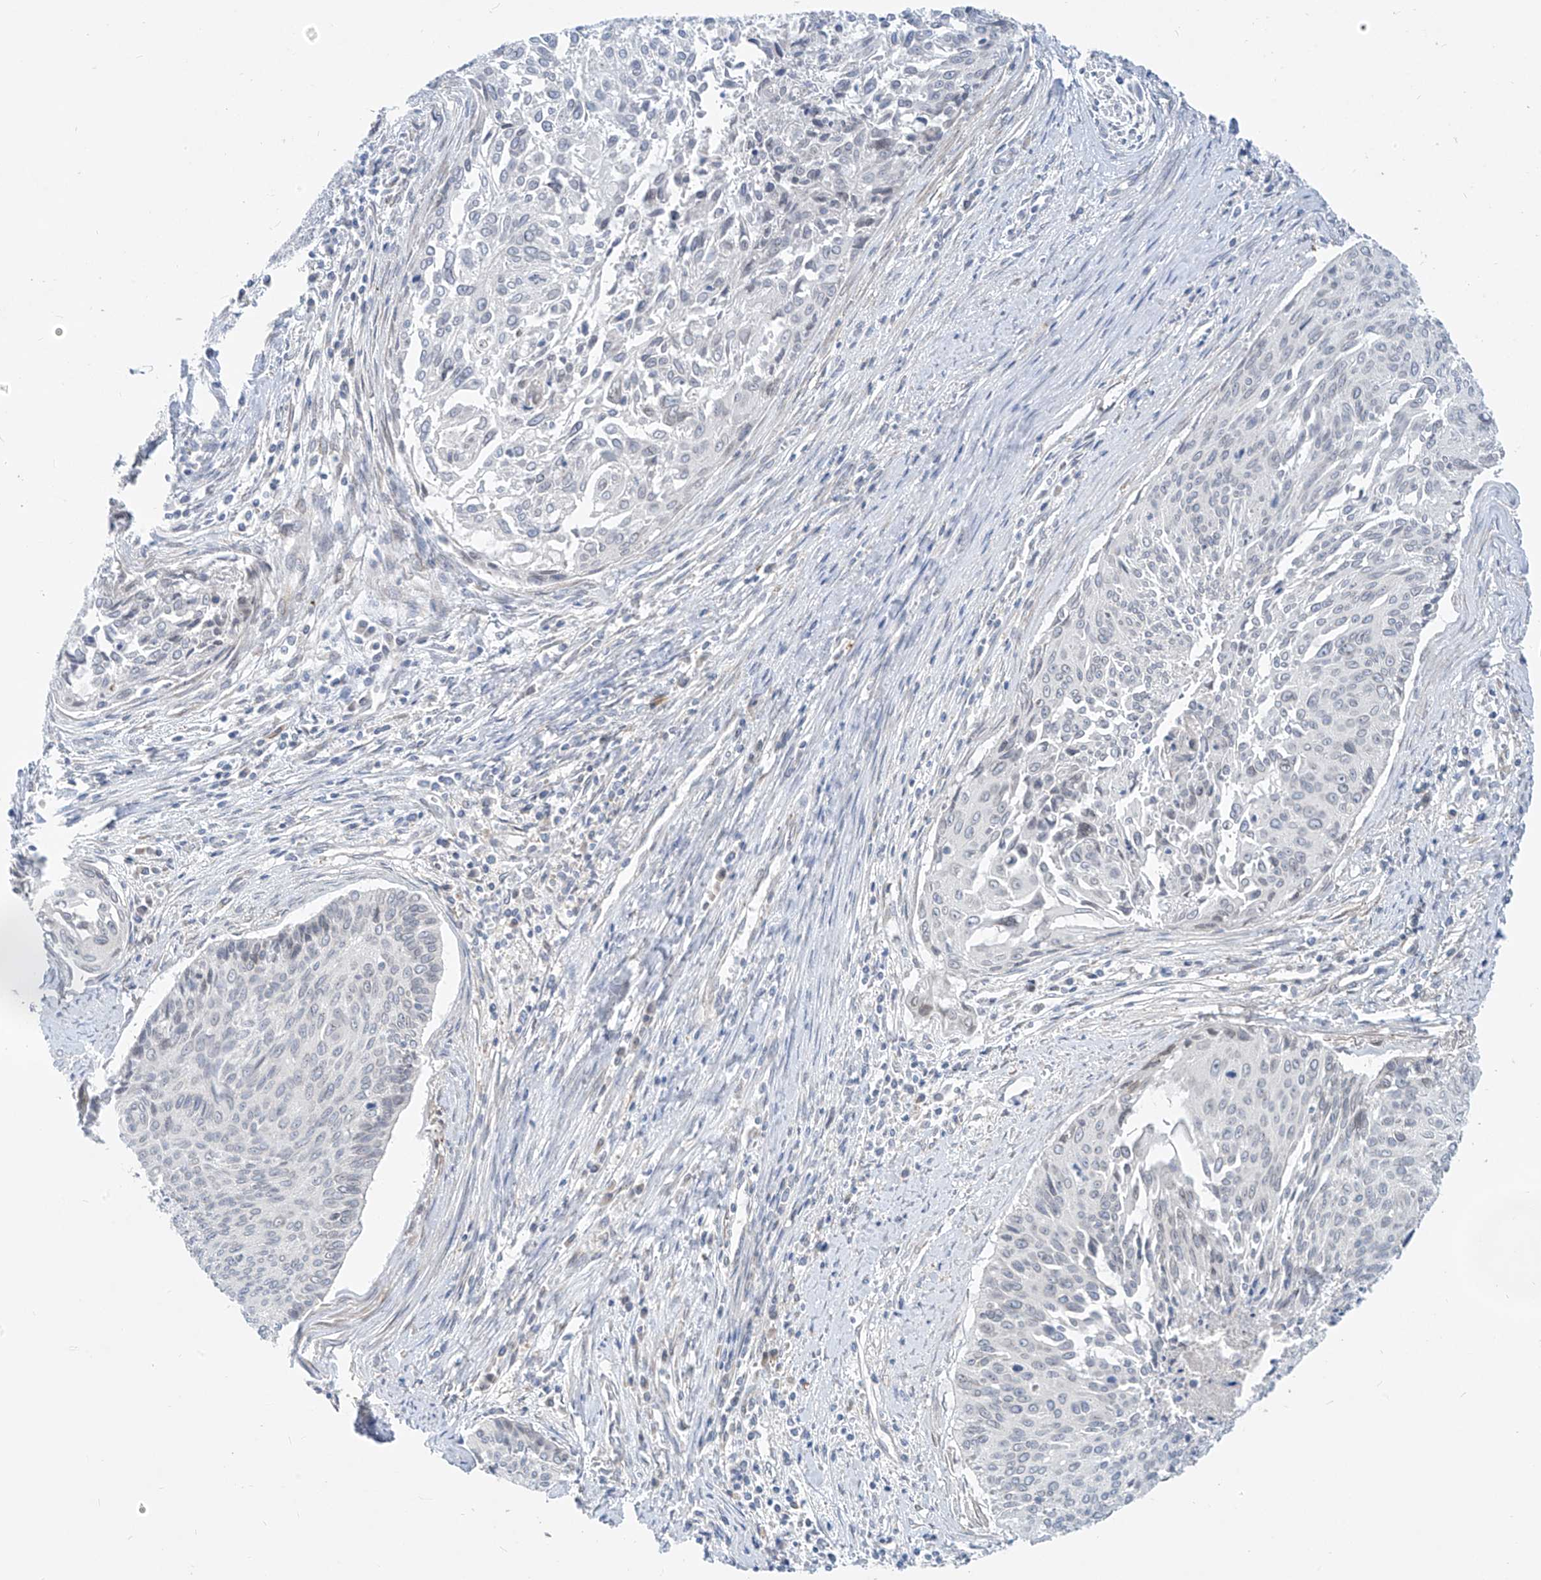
{"staining": {"intensity": "negative", "quantity": "none", "location": "none"}, "tissue": "cervical cancer", "cell_type": "Tumor cells", "image_type": "cancer", "snomed": [{"axis": "morphology", "description": "Squamous cell carcinoma, NOS"}, {"axis": "topography", "description": "Cervix"}], "caption": "Tumor cells show no significant protein staining in cervical cancer (squamous cell carcinoma). (DAB IHC, high magnification).", "gene": "KRTAP25-1", "patient": {"sex": "female", "age": 55}}